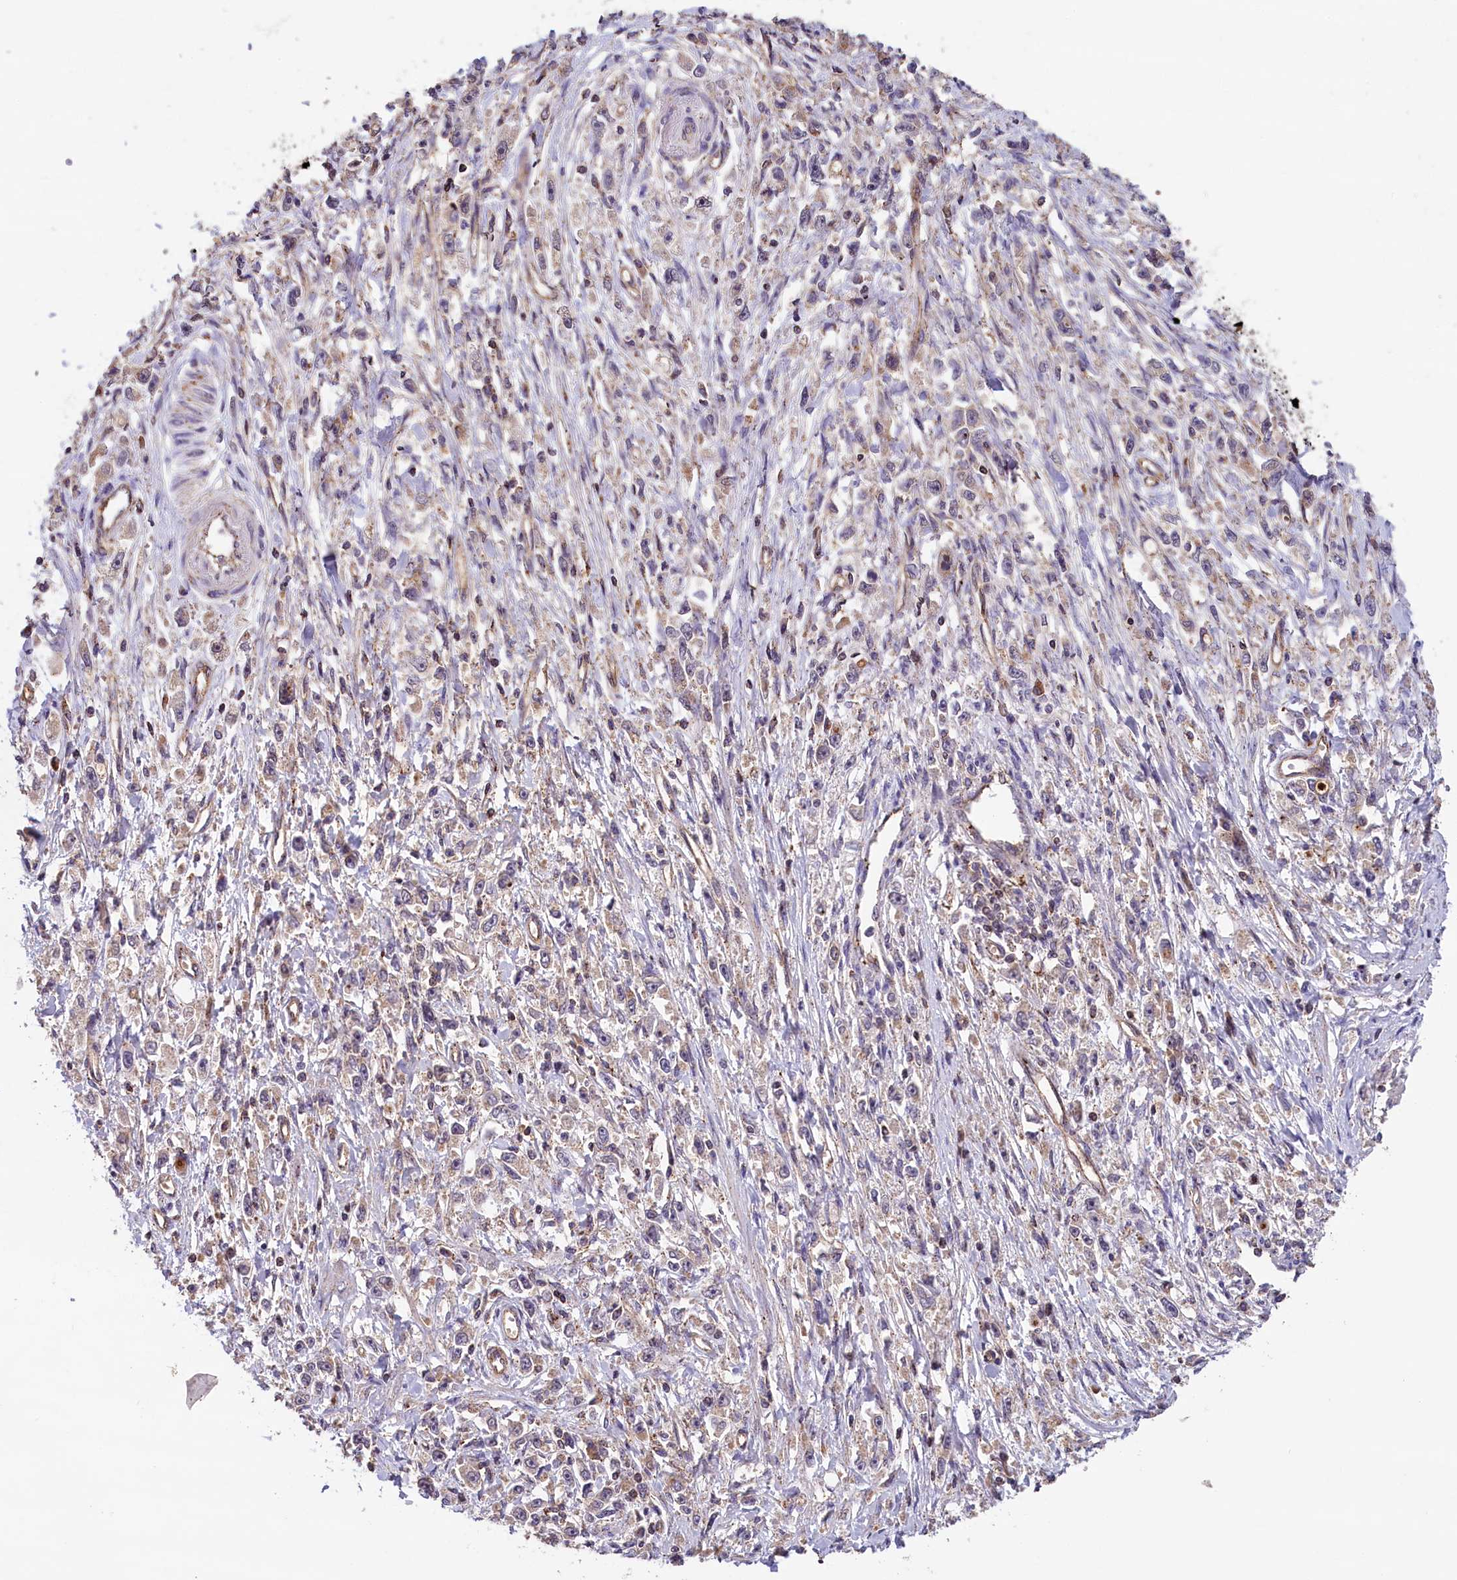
{"staining": {"intensity": "negative", "quantity": "none", "location": "none"}, "tissue": "stomach cancer", "cell_type": "Tumor cells", "image_type": "cancer", "snomed": [{"axis": "morphology", "description": "Adenocarcinoma, NOS"}, {"axis": "topography", "description": "Stomach"}], "caption": "High magnification brightfield microscopy of adenocarcinoma (stomach) stained with DAB (3,3'-diaminobenzidine) (brown) and counterstained with hematoxylin (blue): tumor cells show no significant expression.", "gene": "IST1", "patient": {"sex": "female", "age": 59}}